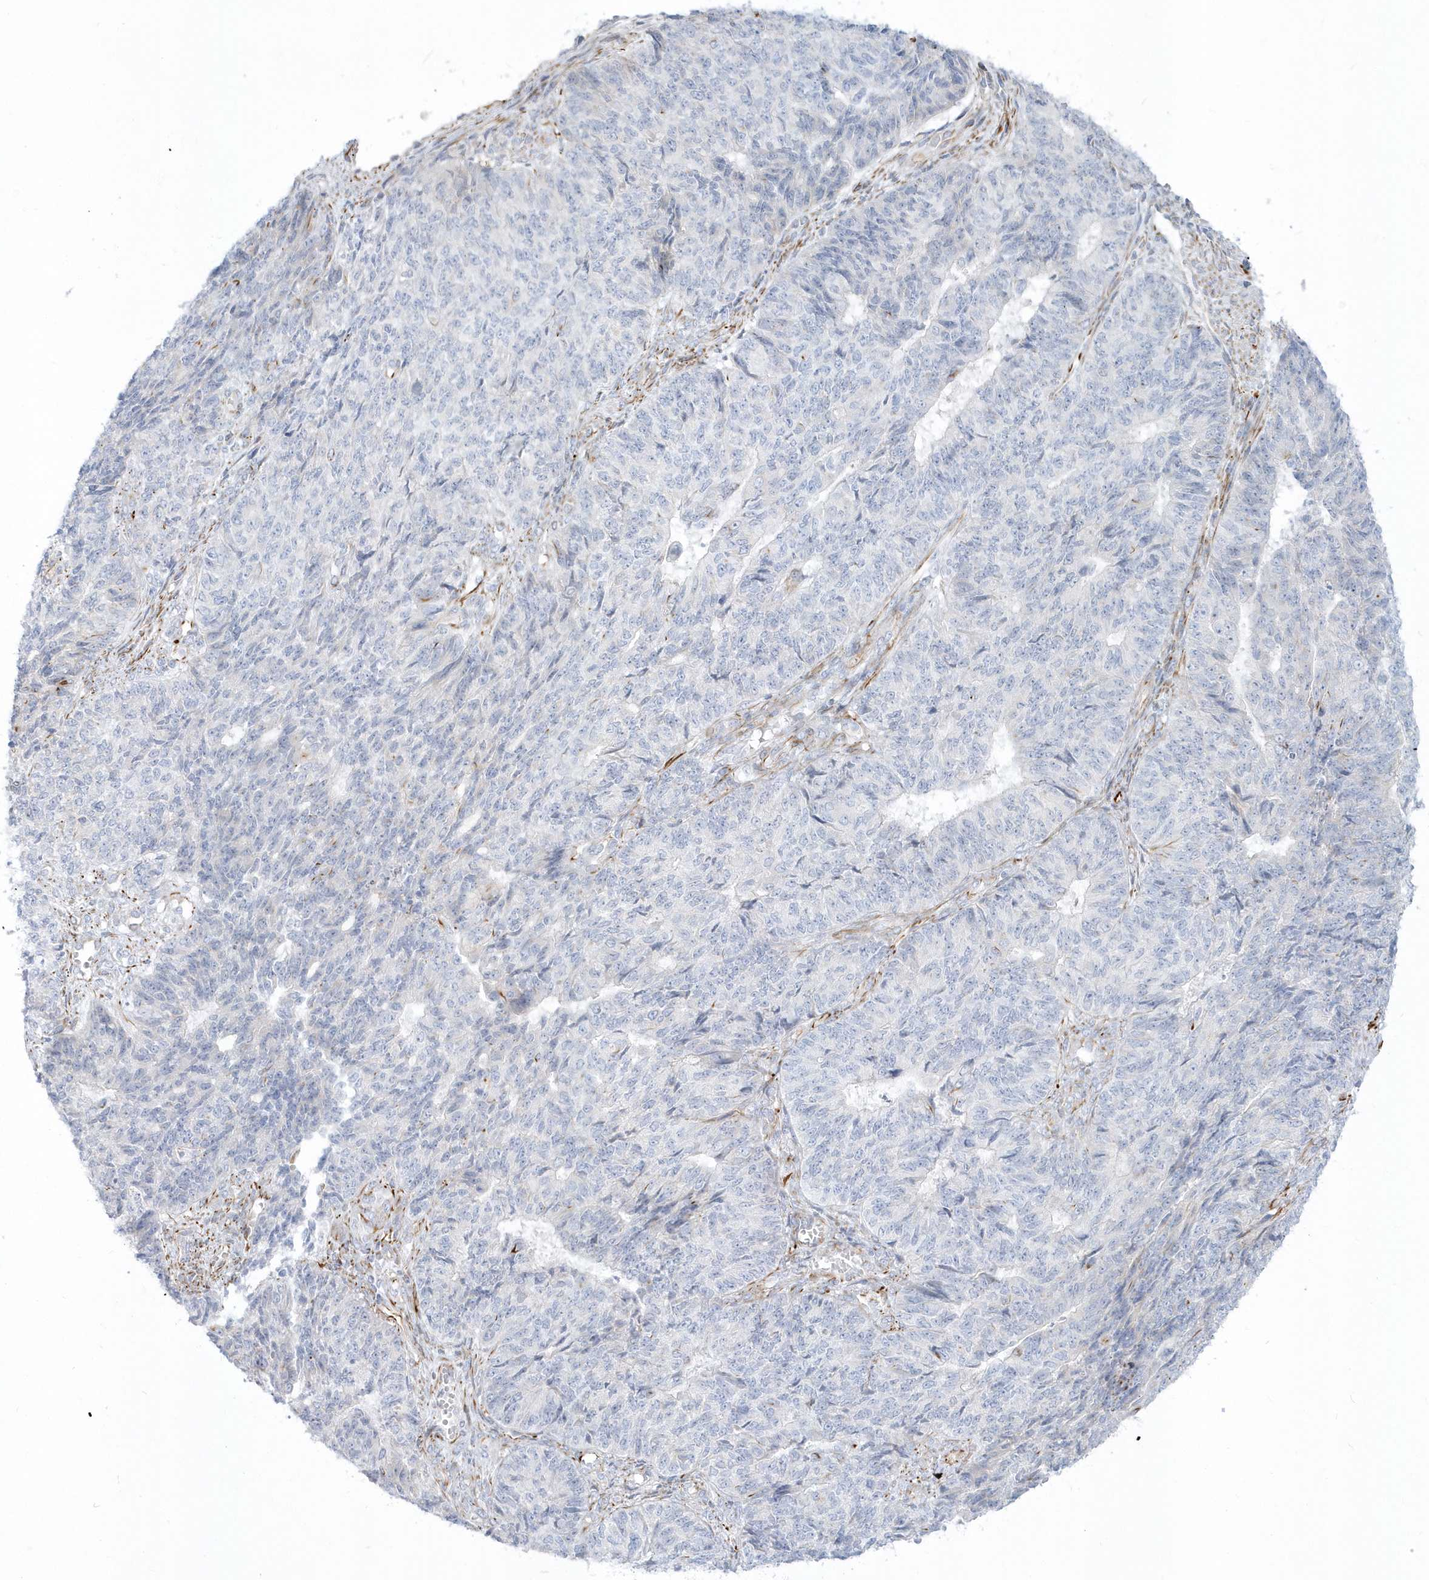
{"staining": {"intensity": "negative", "quantity": "none", "location": "none"}, "tissue": "endometrial cancer", "cell_type": "Tumor cells", "image_type": "cancer", "snomed": [{"axis": "morphology", "description": "Adenocarcinoma, NOS"}, {"axis": "topography", "description": "Endometrium"}], "caption": "Tumor cells are negative for protein expression in human endometrial cancer.", "gene": "PPIL6", "patient": {"sex": "female", "age": 32}}